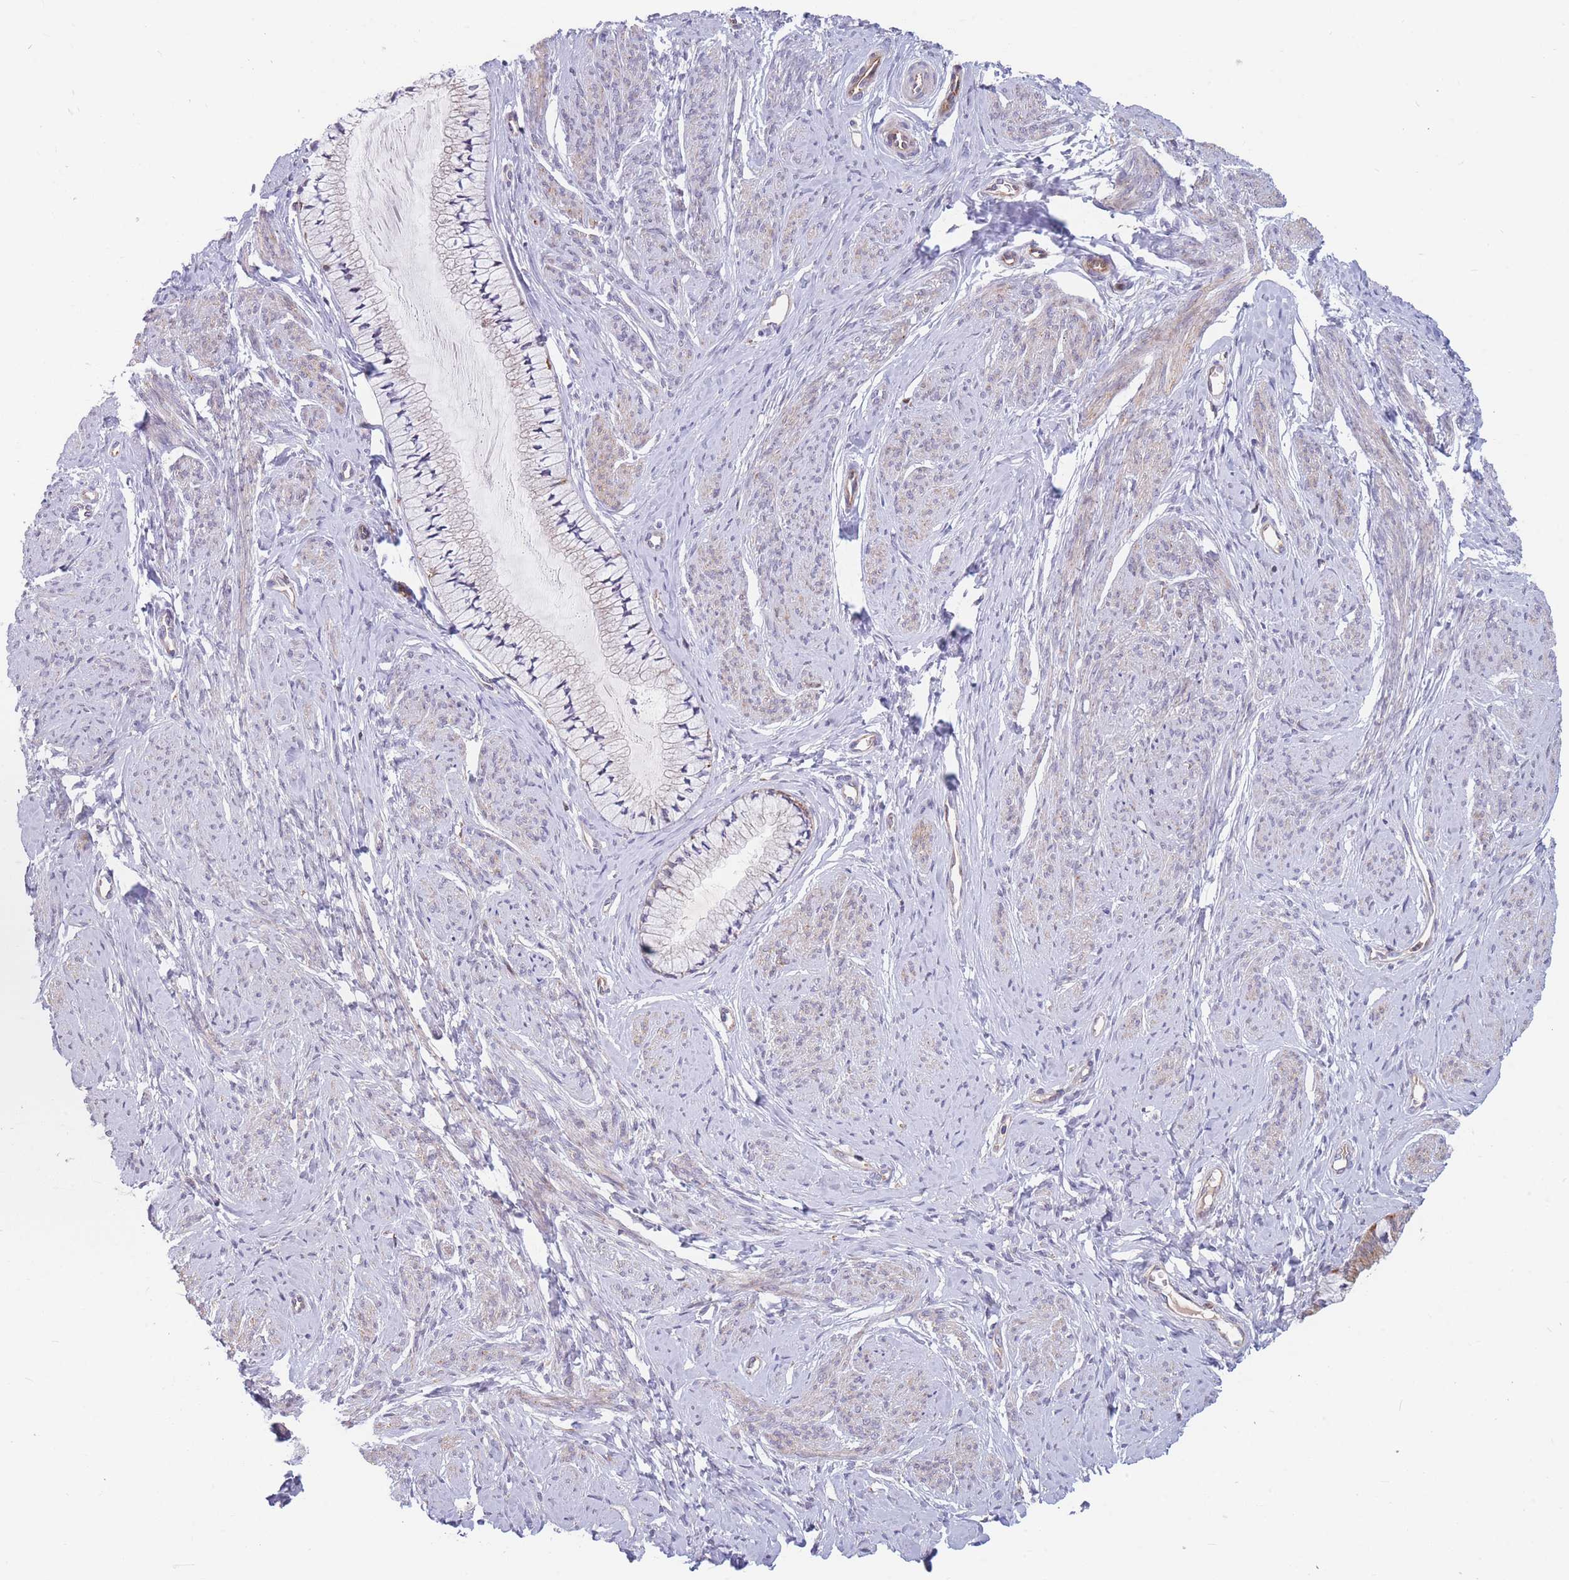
{"staining": {"intensity": "negative", "quantity": "none", "location": "none"}, "tissue": "cervix", "cell_type": "Glandular cells", "image_type": "normal", "snomed": [{"axis": "morphology", "description": "Normal tissue, NOS"}, {"axis": "topography", "description": "Cervix"}], "caption": "Glandular cells are negative for protein expression in benign human cervix. (Brightfield microscopy of DAB immunohistochemistry (IHC) at high magnification).", "gene": "TMEM131L", "patient": {"sex": "female", "age": 42}}